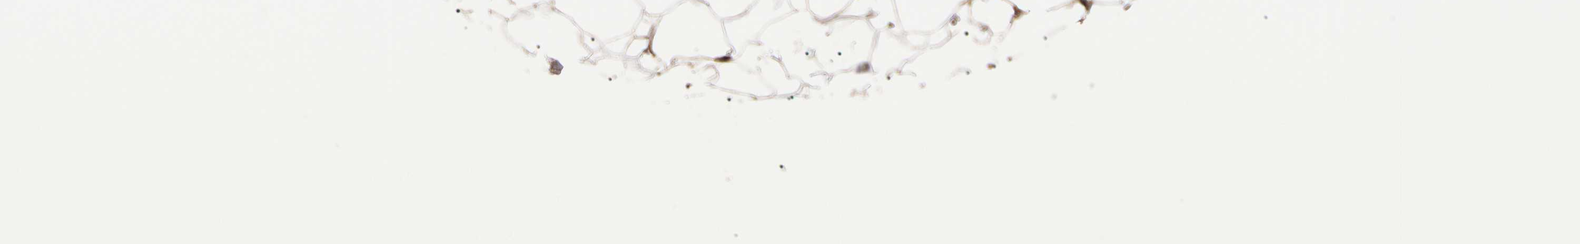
{"staining": {"intensity": "weak", "quantity": "25%-75%", "location": "cytoplasmic/membranous"}, "tissue": "adipose tissue", "cell_type": "Adipocytes", "image_type": "normal", "snomed": [{"axis": "morphology", "description": "Normal tissue, NOS"}, {"axis": "topography", "description": "Breast"}, {"axis": "topography", "description": "Adipose tissue"}], "caption": "Normal adipose tissue was stained to show a protein in brown. There is low levels of weak cytoplasmic/membranous positivity in about 25%-75% of adipocytes.", "gene": "TRAF5", "patient": {"sex": "female", "age": 25}}